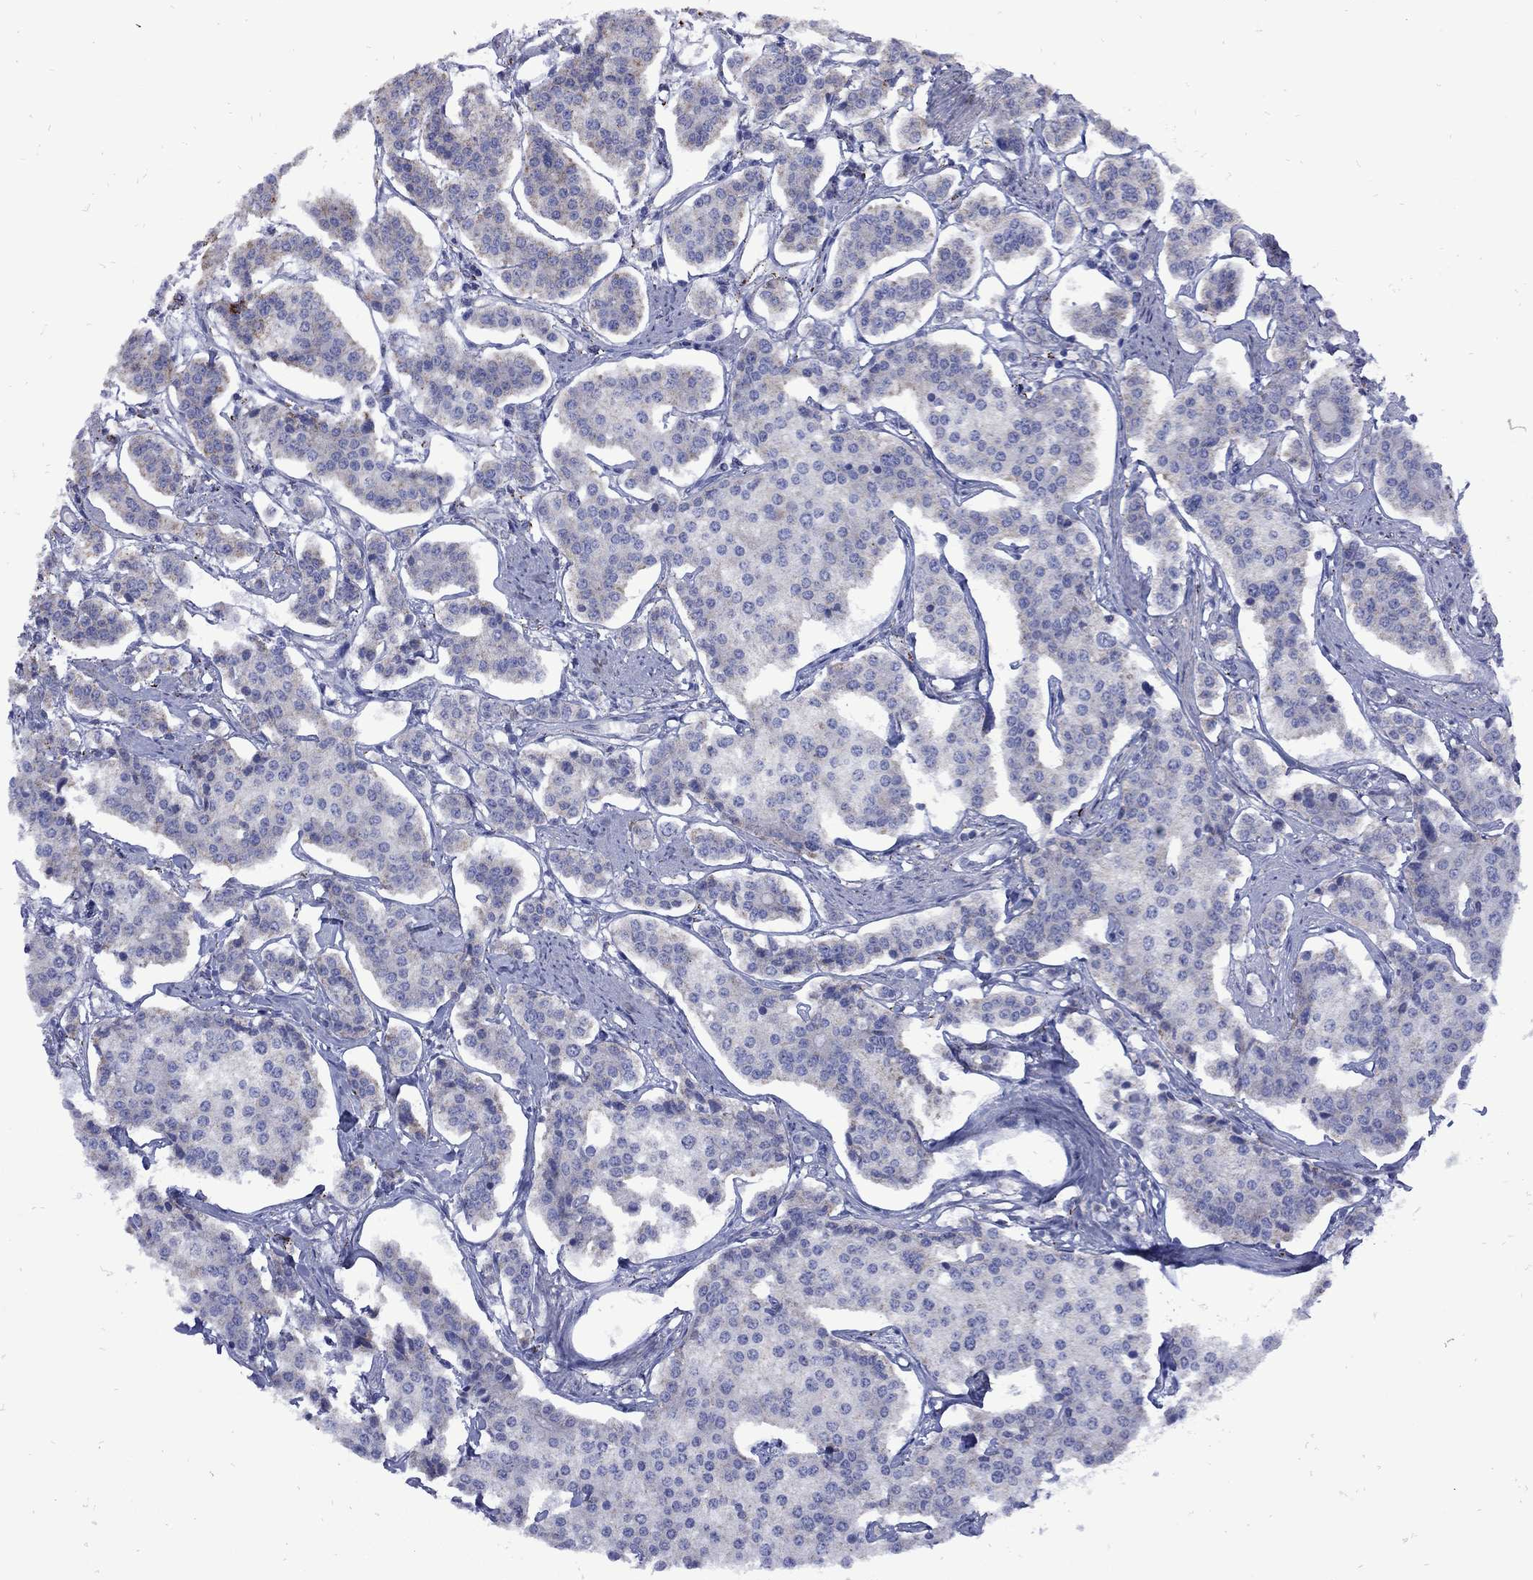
{"staining": {"intensity": "strong", "quantity": "<25%", "location": "cytoplasmic/membranous"}, "tissue": "carcinoid", "cell_type": "Tumor cells", "image_type": "cancer", "snomed": [{"axis": "morphology", "description": "Carcinoid, malignant, NOS"}, {"axis": "topography", "description": "Small intestine"}], "caption": "Human carcinoid stained for a protein (brown) displays strong cytoplasmic/membranous positive staining in about <25% of tumor cells.", "gene": "SESTD1", "patient": {"sex": "female", "age": 65}}